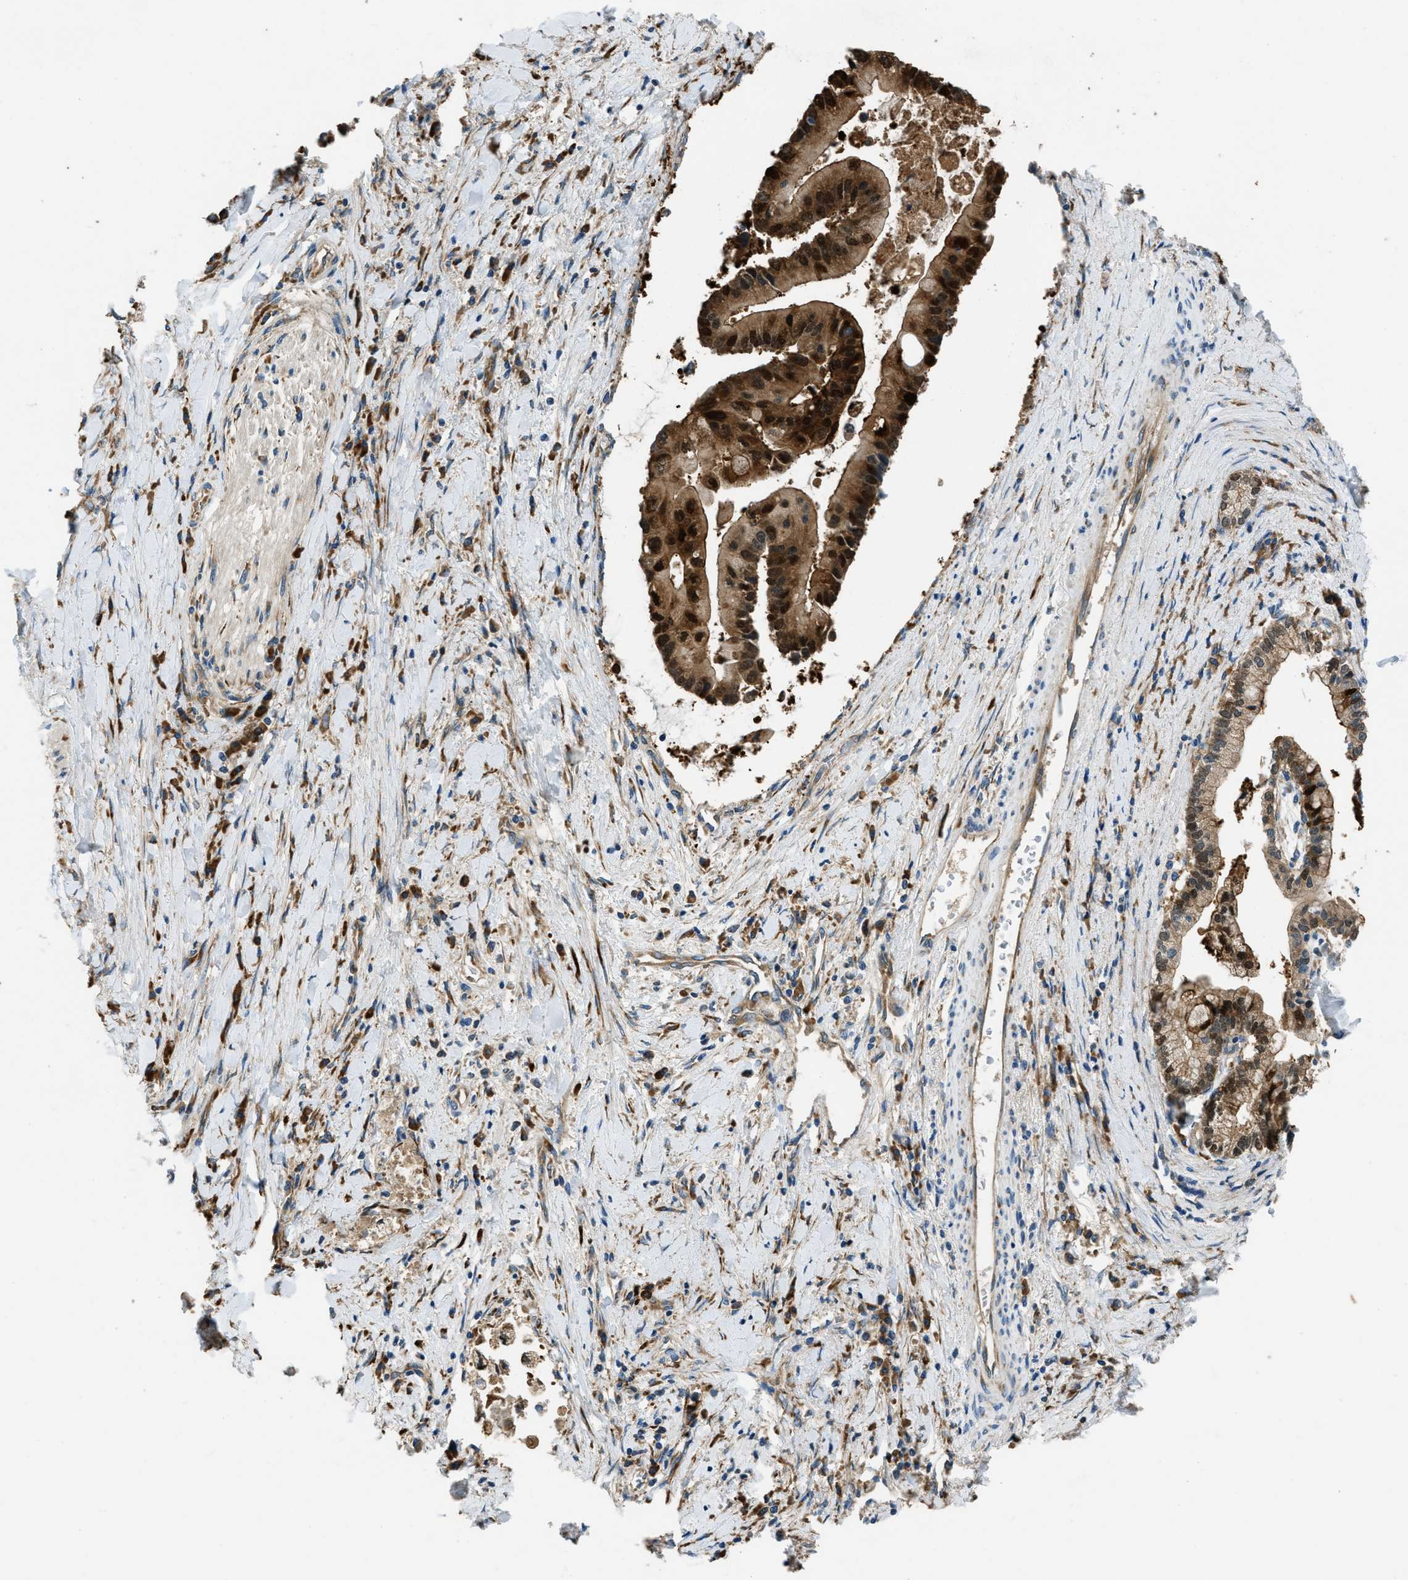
{"staining": {"intensity": "strong", "quantity": ">75%", "location": "cytoplasmic/membranous,nuclear"}, "tissue": "liver cancer", "cell_type": "Tumor cells", "image_type": "cancer", "snomed": [{"axis": "morphology", "description": "Cholangiocarcinoma"}, {"axis": "topography", "description": "Liver"}], "caption": "Tumor cells demonstrate high levels of strong cytoplasmic/membranous and nuclear positivity in about >75% of cells in liver cancer (cholangiocarcinoma). Nuclei are stained in blue.", "gene": "GIMAP8", "patient": {"sex": "male", "age": 50}}